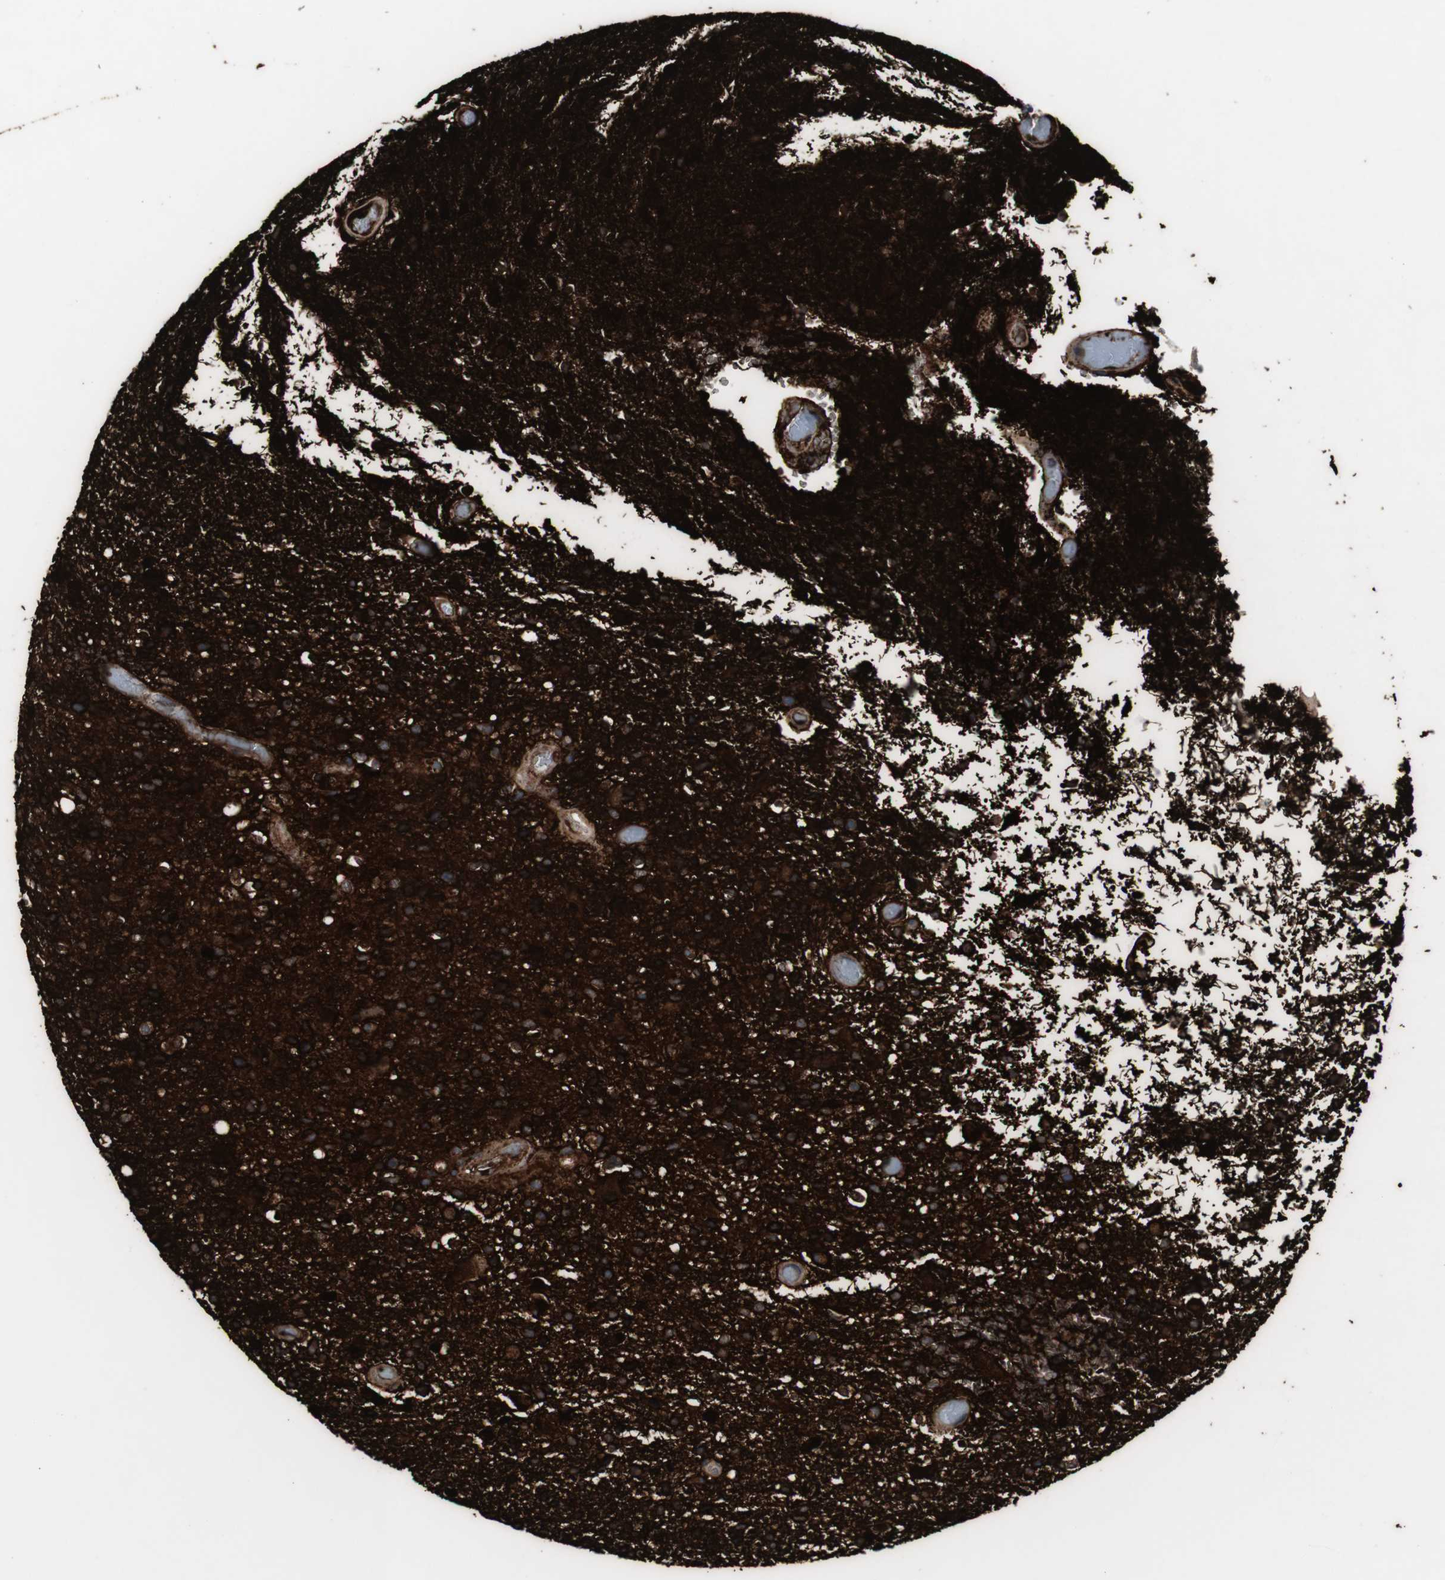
{"staining": {"intensity": "strong", "quantity": ">75%", "location": "cytoplasmic/membranous"}, "tissue": "glioma", "cell_type": "Tumor cells", "image_type": "cancer", "snomed": [{"axis": "morphology", "description": "Glioma, malignant, High grade"}, {"axis": "topography", "description": "Brain"}], "caption": "About >75% of tumor cells in human glioma reveal strong cytoplasmic/membranous protein staining as visualized by brown immunohistochemical staining.", "gene": "GBA1", "patient": {"sex": "male", "age": 33}}